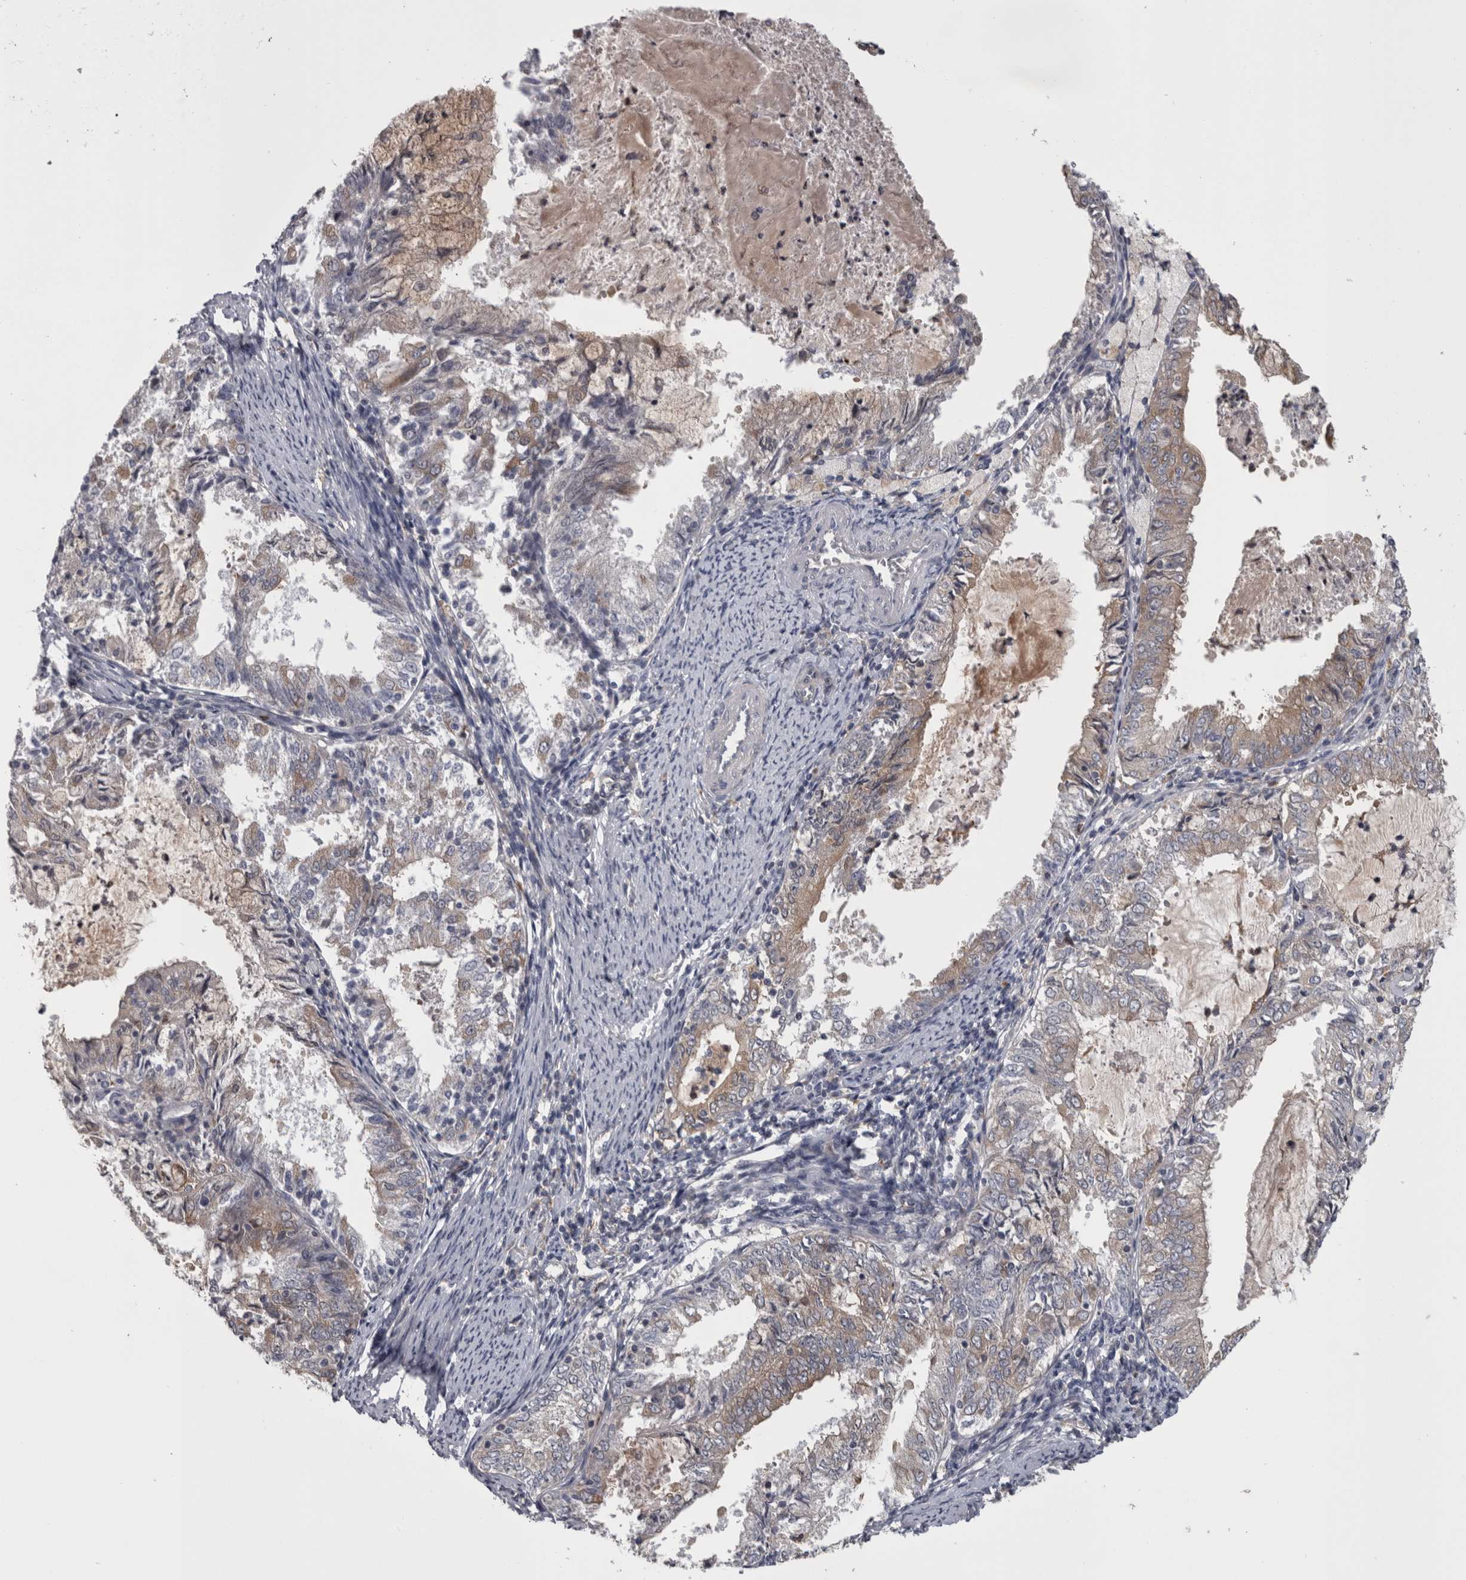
{"staining": {"intensity": "weak", "quantity": "<25%", "location": "cytoplasmic/membranous"}, "tissue": "endometrial cancer", "cell_type": "Tumor cells", "image_type": "cancer", "snomed": [{"axis": "morphology", "description": "Adenocarcinoma, NOS"}, {"axis": "topography", "description": "Endometrium"}], "caption": "An IHC micrograph of adenocarcinoma (endometrial) is shown. There is no staining in tumor cells of adenocarcinoma (endometrial). (Brightfield microscopy of DAB immunohistochemistry at high magnification).", "gene": "PRKCI", "patient": {"sex": "female", "age": 57}}